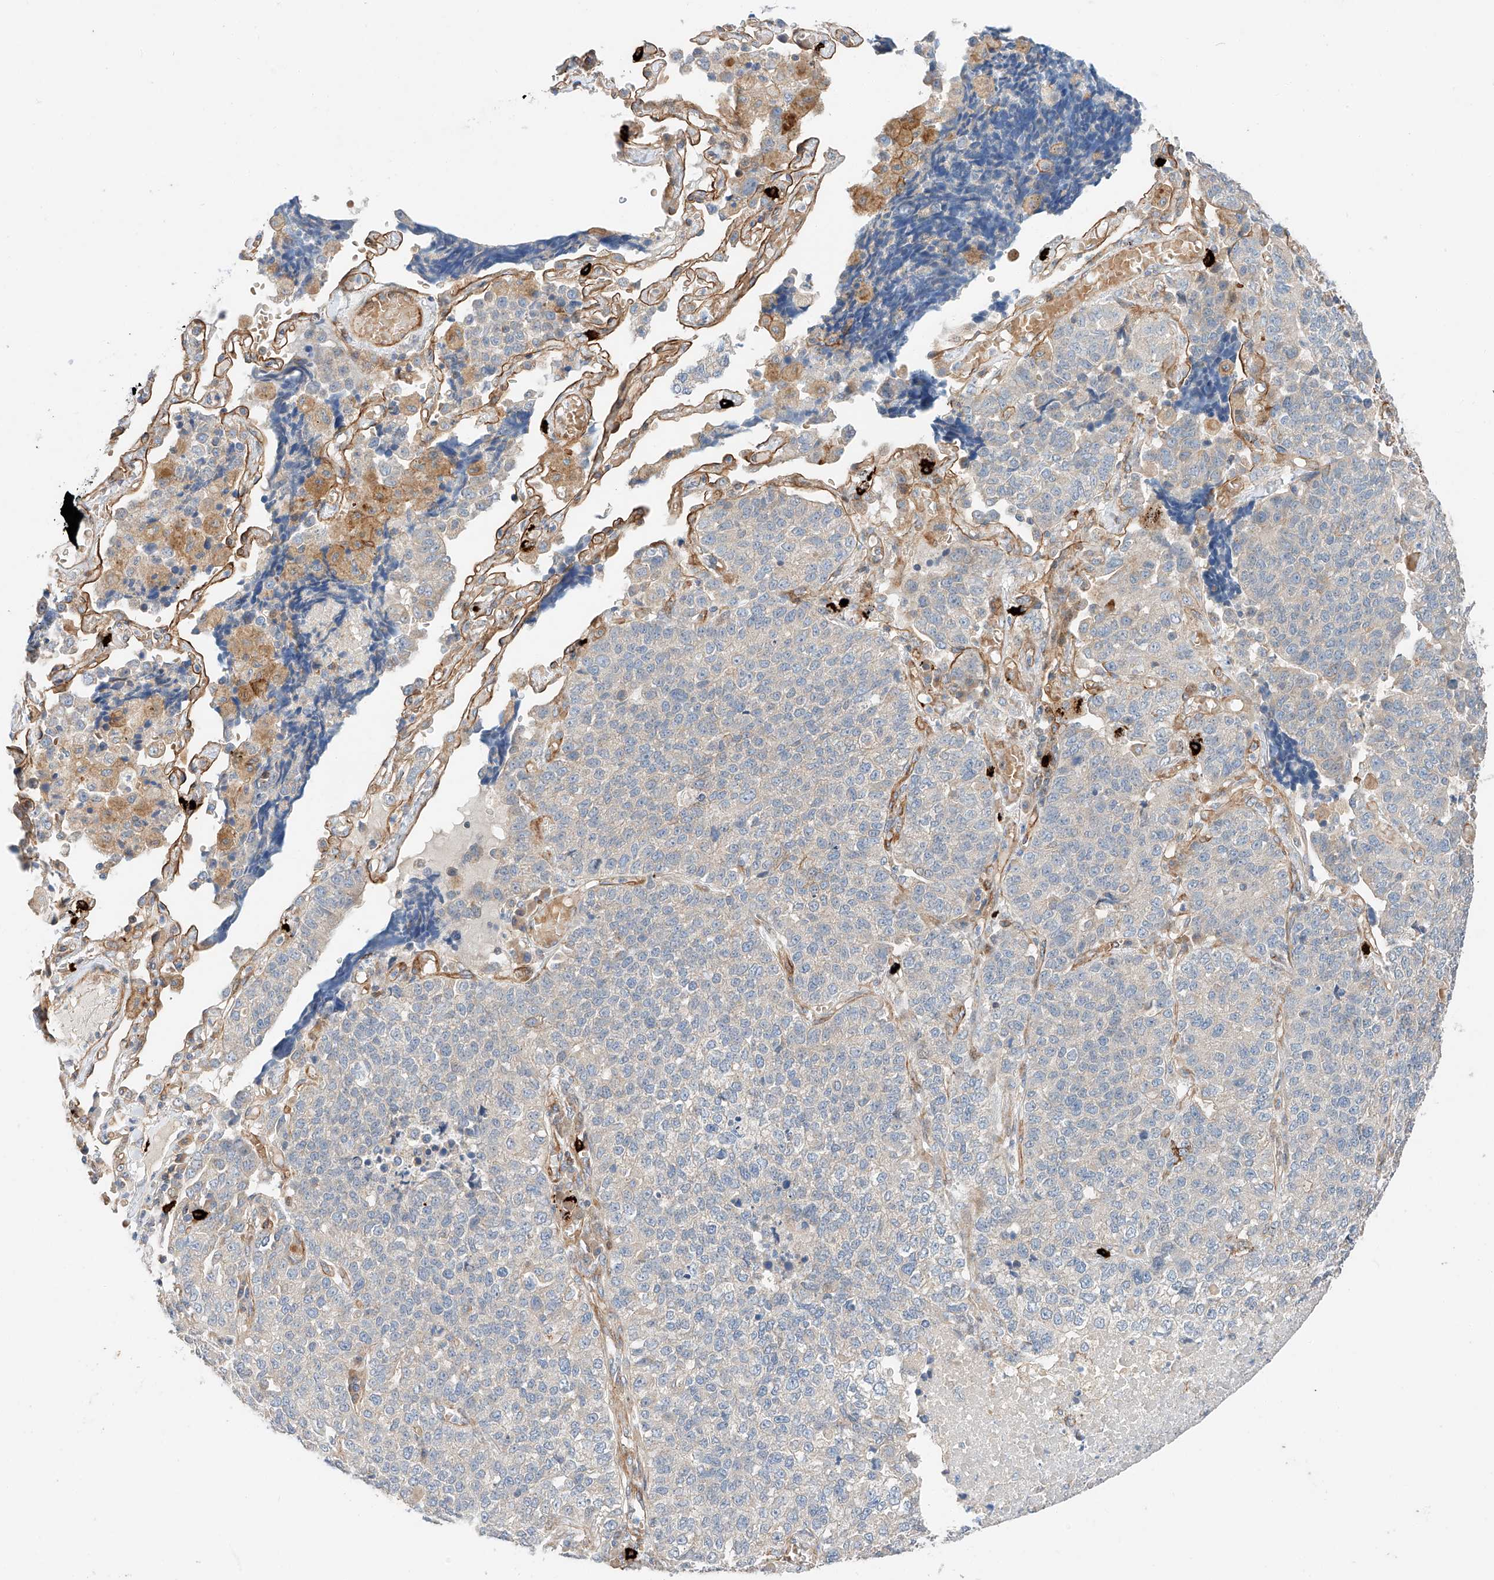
{"staining": {"intensity": "negative", "quantity": "none", "location": "none"}, "tissue": "lung cancer", "cell_type": "Tumor cells", "image_type": "cancer", "snomed": [{"axis": "morphology", "description": "Adenocarcinoma, NOS"}, {"axis": "topography", "description": "Lung"}], "caption": "This is an immunohistochemistry (IHC) micrograph of human lung cancer (adenocarcinoma). There is no positivity in tumor cells.", "gene": "MINDY4", "patient": {"sex": "male", "age": 49}}